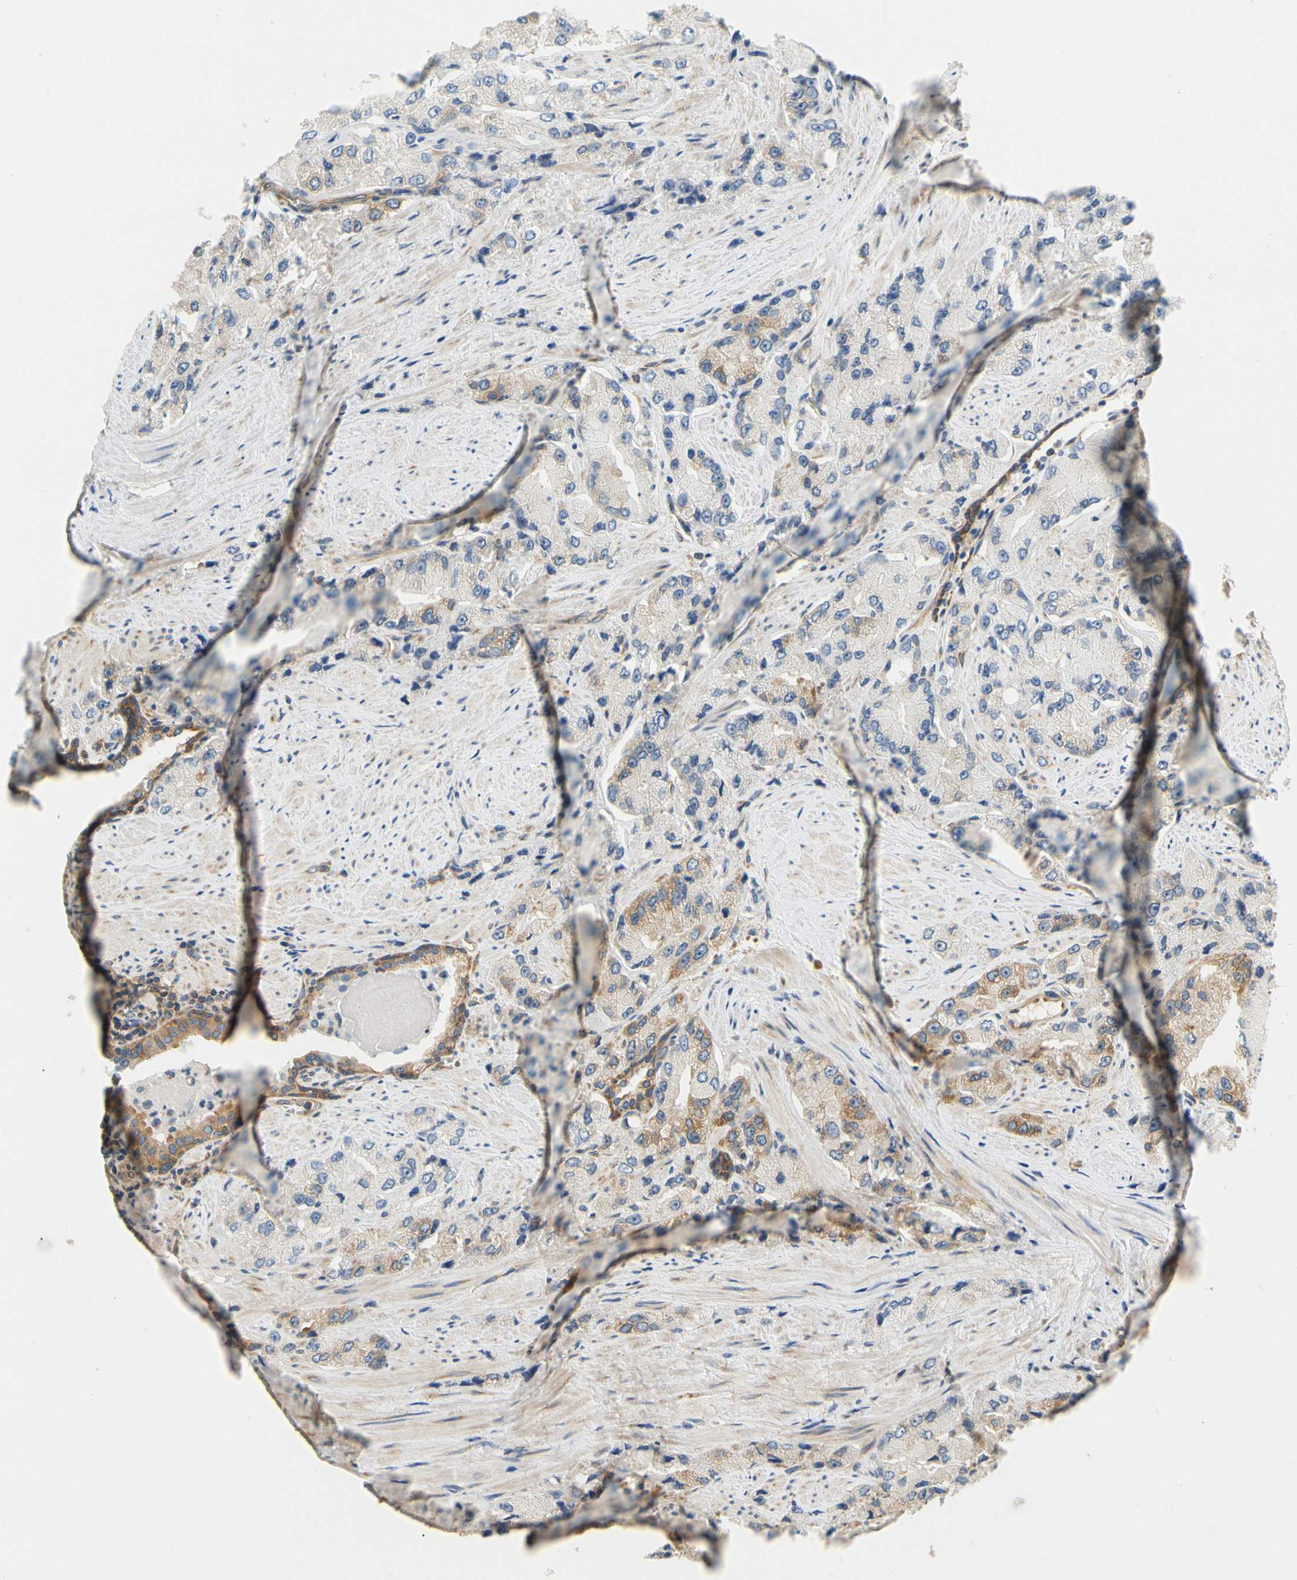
{"staining": {"intensity": "moderate", "quantity": "<25%", "location": "cytoplasmic/membranous"}, "tissue": "prostate cancer", "cell_type": "Tumor cells", "image_type": "cancer", "snomed": [{"axis": "morphology", "description": "Adenocarcinoma, High grade"}, {"axis": "topography", "description": "Prostate"}], "caption": "Prostate cancer stained with DAB IHC shows low levels of moderate cytoplasmic/membranous positivity in about <25% of tumor cells.", "gene": "LRRC47", "patient": {"sex": "male", "age": 58}}